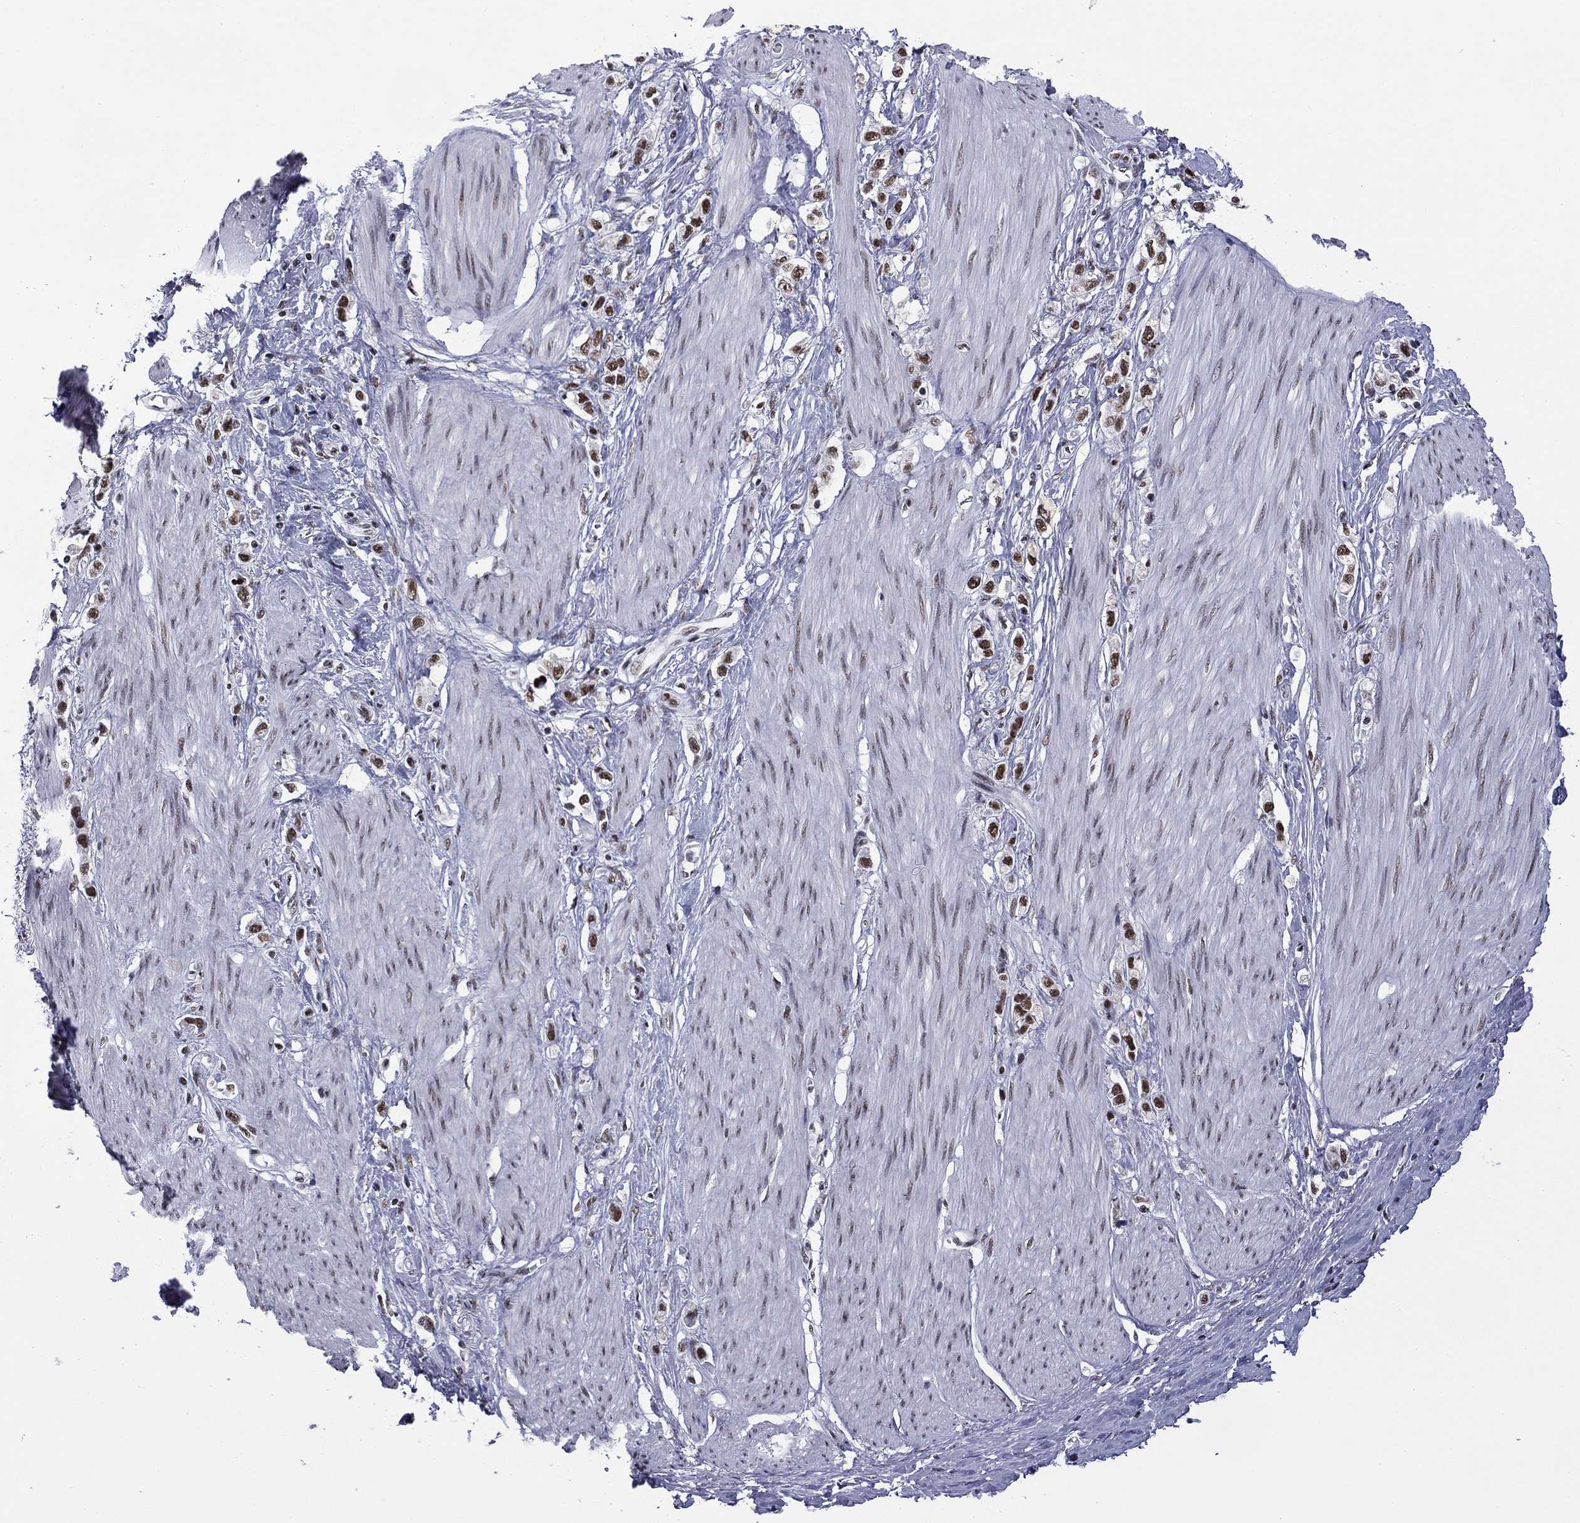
{"staining": {"intensity": "strong", "quantity": "25%-75%", "location": "nuclear"}, "tissue": "stomach cancer", "cell_type": "Tumor cells", "image_type": "cancer", "snomed": [{"axis": "morphology", "description": "Normal tissue, NOS"}, {"axis": "morphology", "description": "Adenocarcinoma, NOS"}, {"axis": "morphology", "description": "Adenocarcinoma, High grade"}, {"axis": "topography", "description": "Stomach, upper"}, {"axis": "topography", "description": "Stomach"}], "caption": "Immunohistochemical staining of human stomach cancer reveals strong nuclear protein staining in approximately 25%-75% of tumor cells.", "gene": "ETV5", "patient": {"sex": "female", "age": 65}}